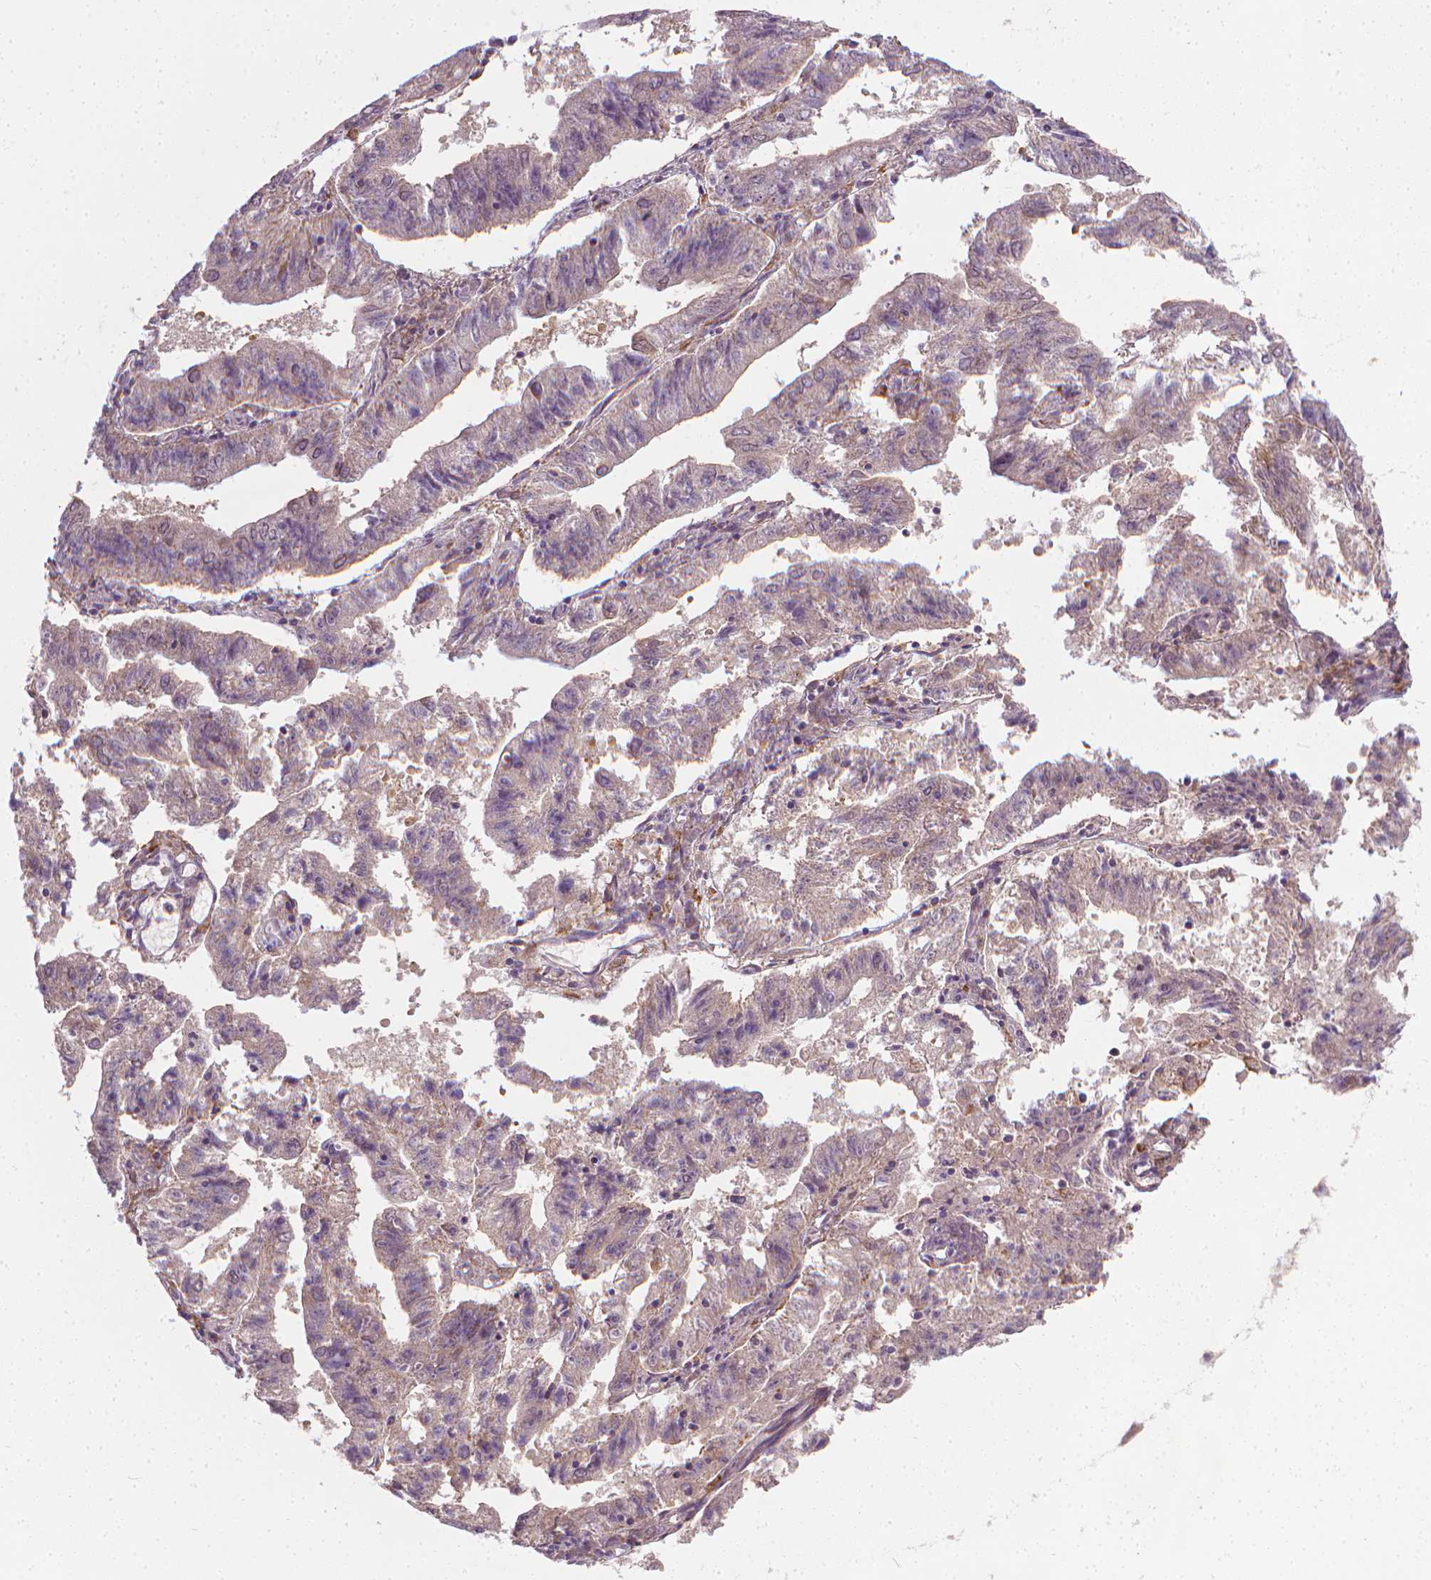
{"staining": {"intensity": "weak", "quantity": "25%-75%", "location": "cytoplasmic/membranous"}, "tissue": "endometrial cancer", "cell_type": "Tumor cells", "image_type": "cancer", "snomed": [{"axis": "morphology", "description": "Adenocarcinoma, NOS"}, {"axis": "topography", "description": "Endometrium"}], "caption": "Tumor cells display weak cytoplasmic/membranous expression in approximately 25%-75% of cells in adenocarcinoma (endometrial). (IHC, brightfield microscopy, high magnification).", "gene": "PRAG1", "patient": {"sex": "female", "age": 82}}